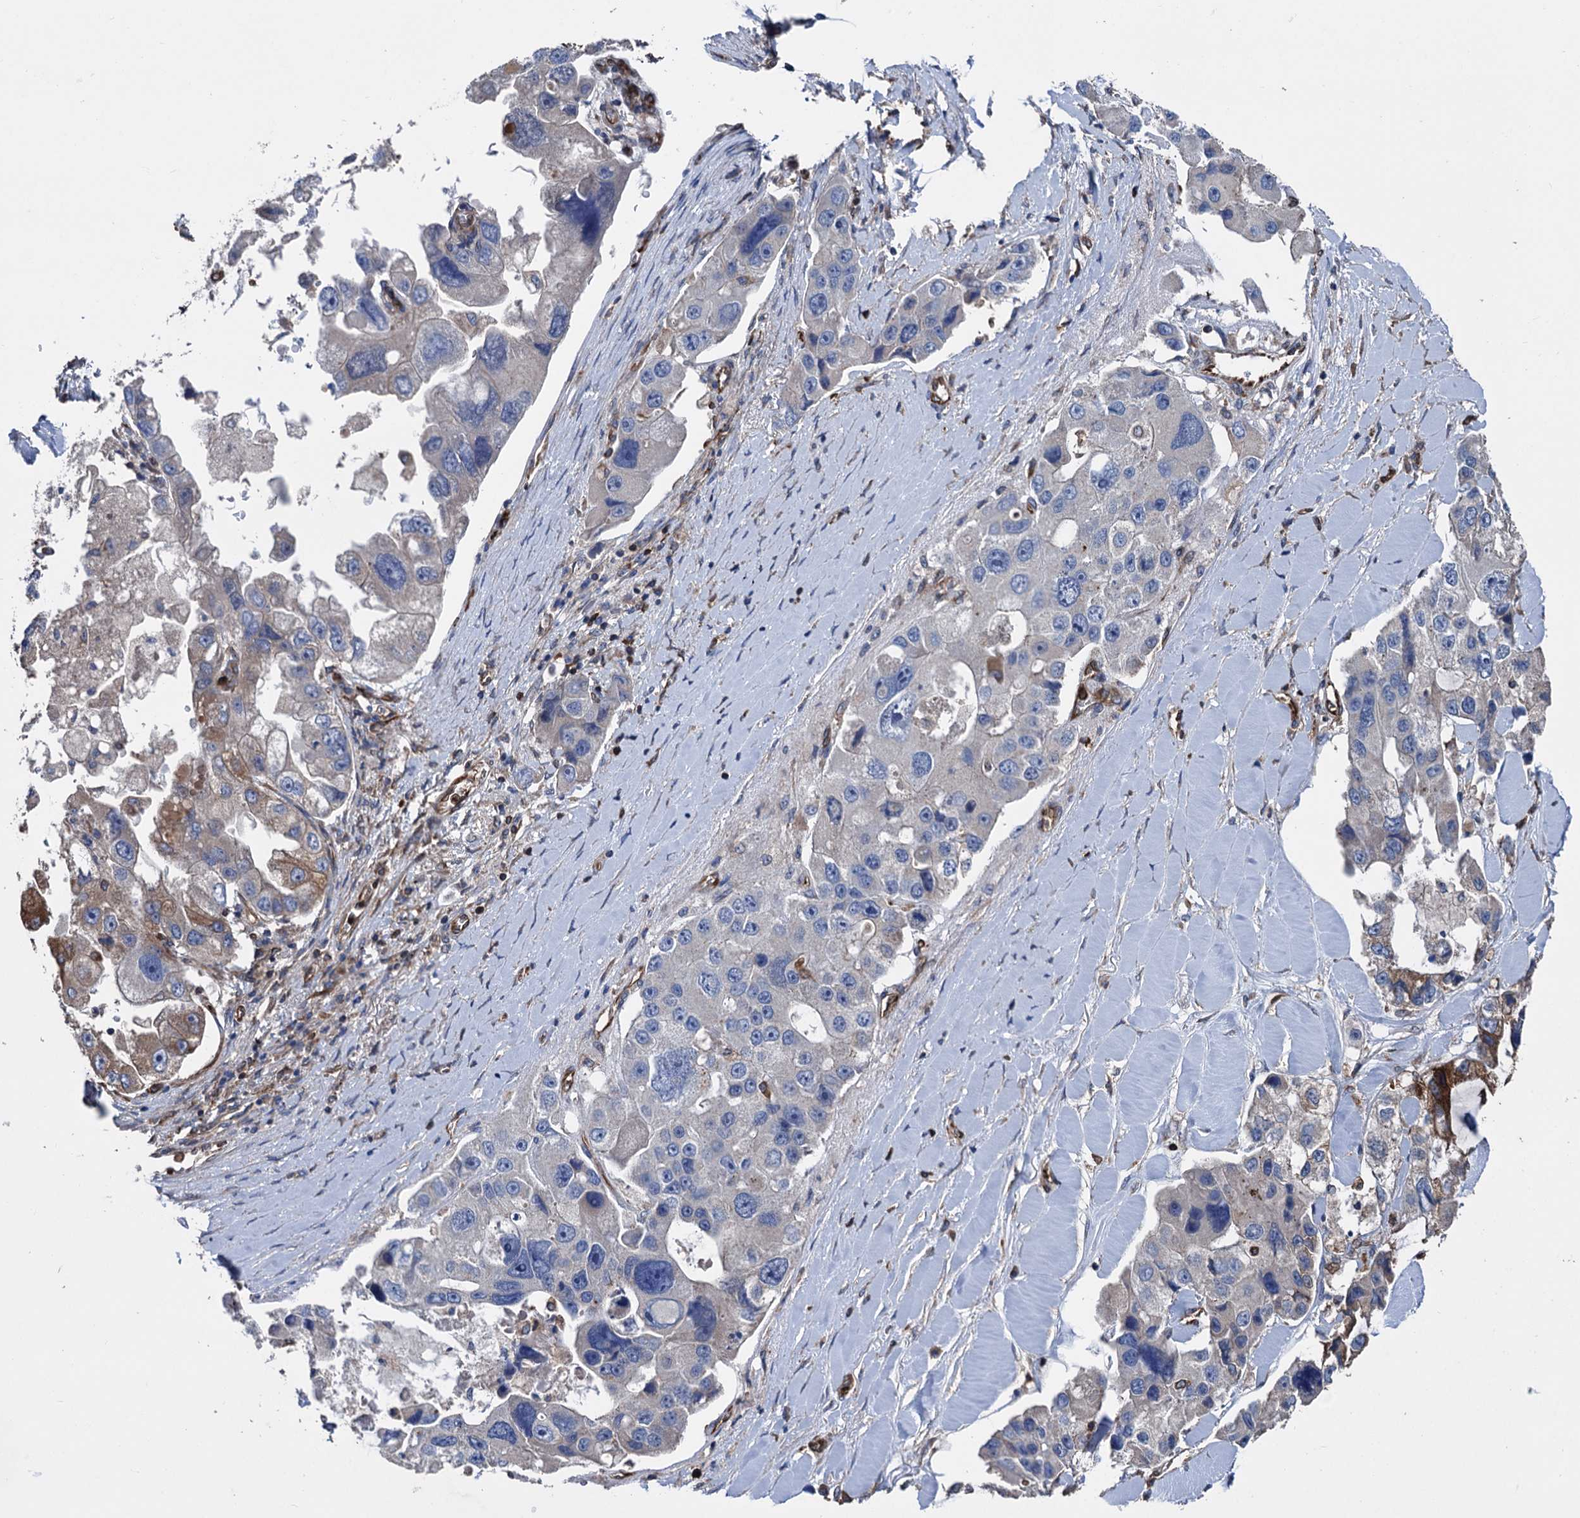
{"staining": {"intensity": "negative", "quantity": "none", "location": "none"}, "tissue": "lung cancer", "cell_type": "Tumor cells", "image_type": "cancer", "snomed": [{"axis": "morphology", "description": "Adenocarcinoma, NOS"}, {"axis": "topography", "description": "Lung"}], "caption": "This is an immunohistochemistry micrograph of lung cancer (adenocarcinoma). There is no expression in tumor cells.", "gene": "STING1", "patient": {"sex": "female", "age": 54}}